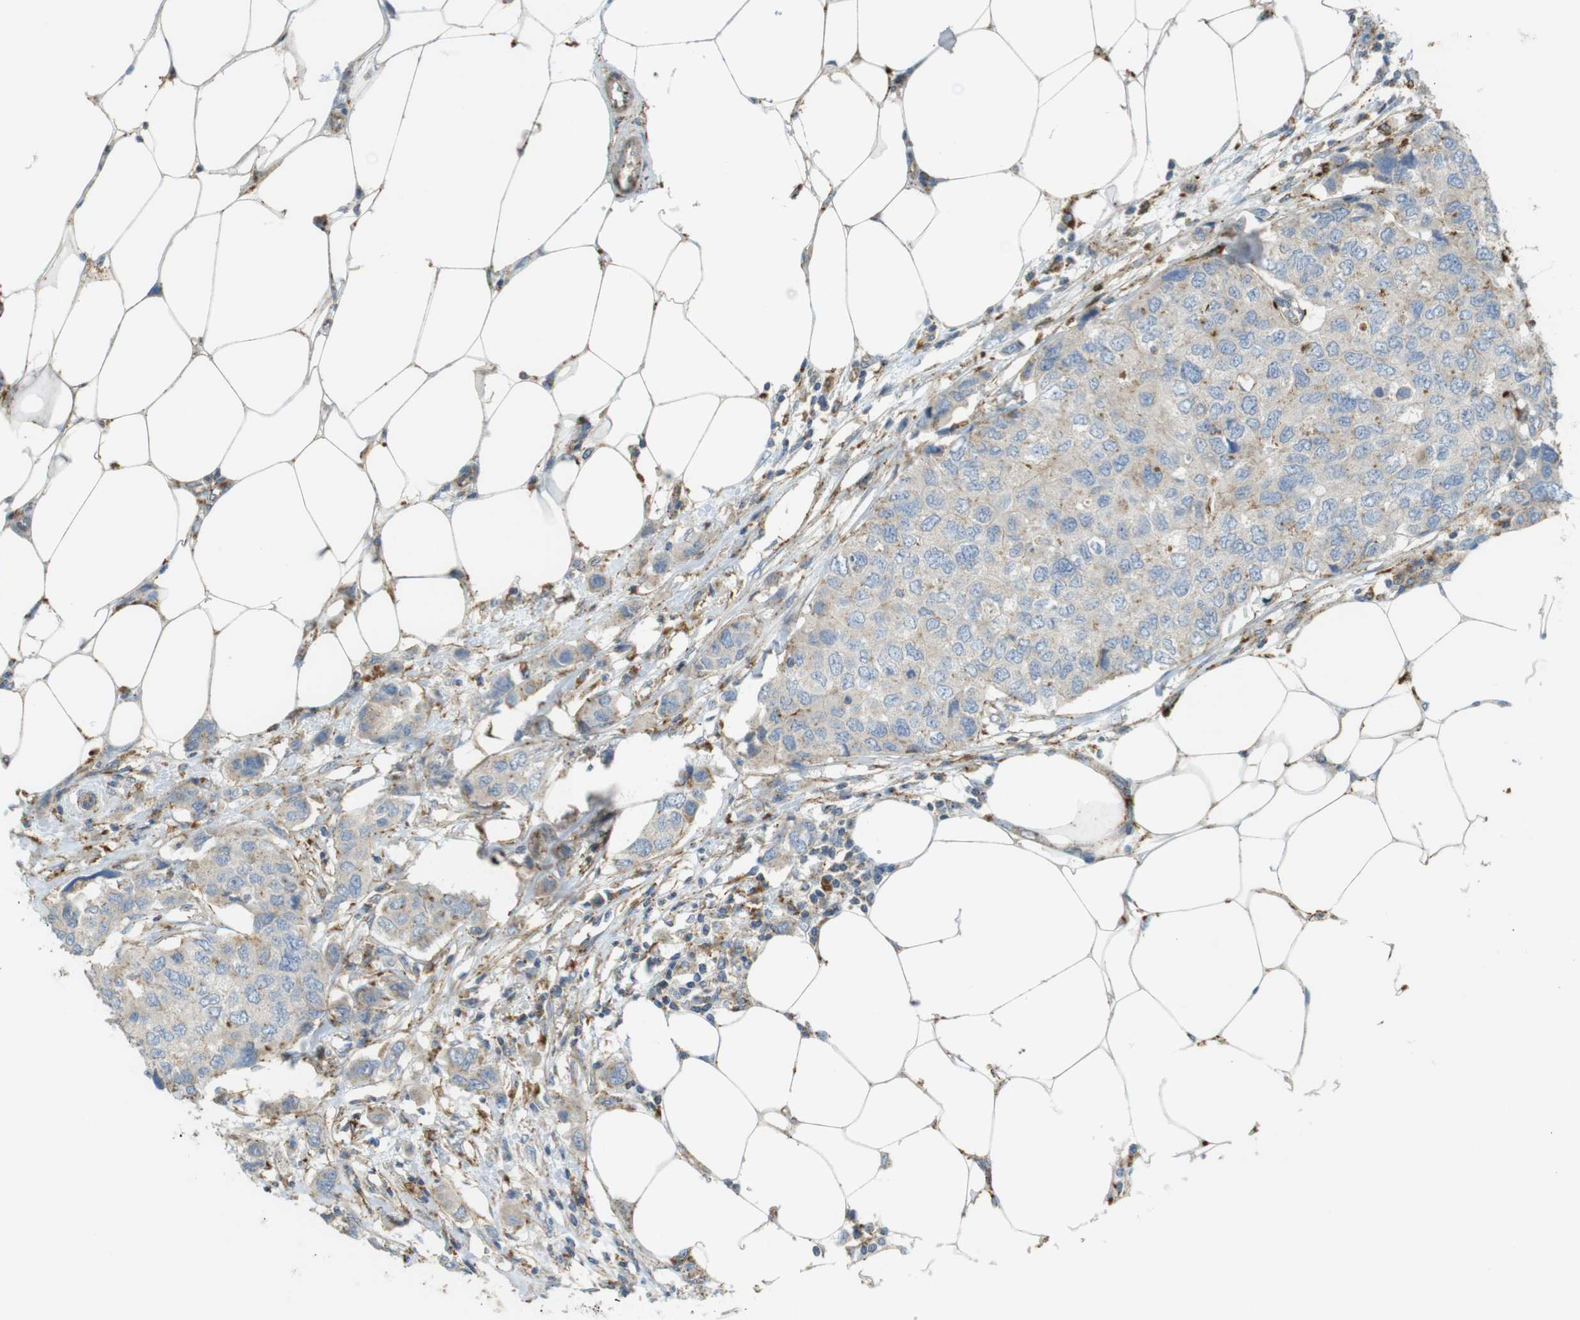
{"staining": {"intensity": "weak", "quantity": "<25%", "location": "cytoplasmic/membranous"}, "tissue": "breast cancer", "cell_type": "Tumor cells", "image_type": "cancer", "snomed": [{"axis": "morphology", "description": "Duct carcinoma"}, {"axis": "topography", "description": "Breast"}], "caption": "Immunohistochemistry of breast invasive ductal carcinoma shows no positivity in tumor cells.", "gene": "LAMP1", "patient": {"sex": "female", "age": 50}}